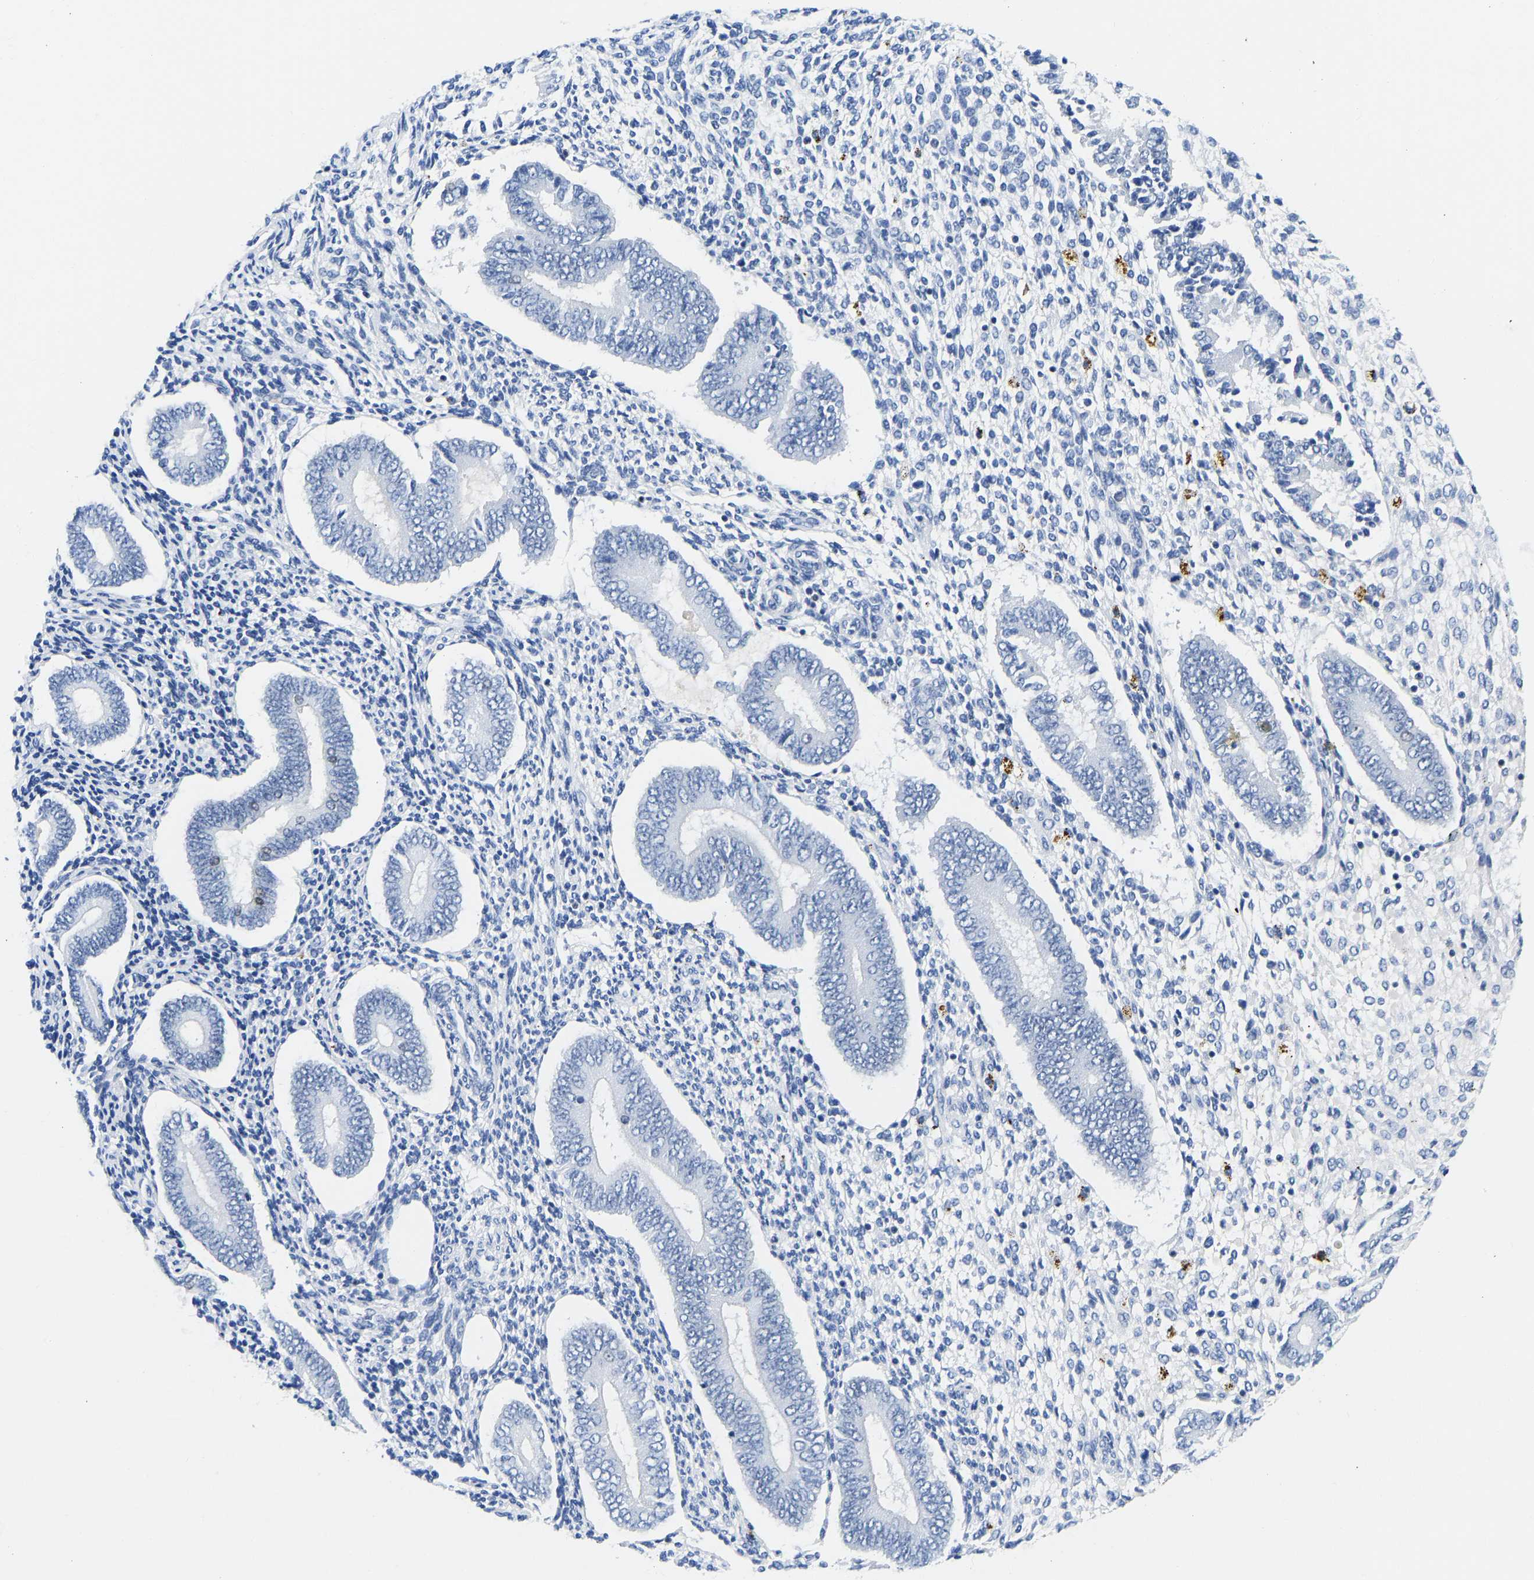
{"staining": {"intensity": "negative", "quantity": "none", "location": "none"}, "tissue": "endometrium", "cell_type": "Cells in endometrial stroma", "image_type": "normal", "snomed": [{"axis": "morphology", "description": "Normal tissue, NOS"}, {"axis": "topography", "description": "Endometrium"}], "caption": "This is an immunohistochemistry photomicrograph of unremarkable endometrium. There is no staining in cells in endometrial stroma.", "gene": "TCF7", "patient": {"sex": "female", "age": 42}}